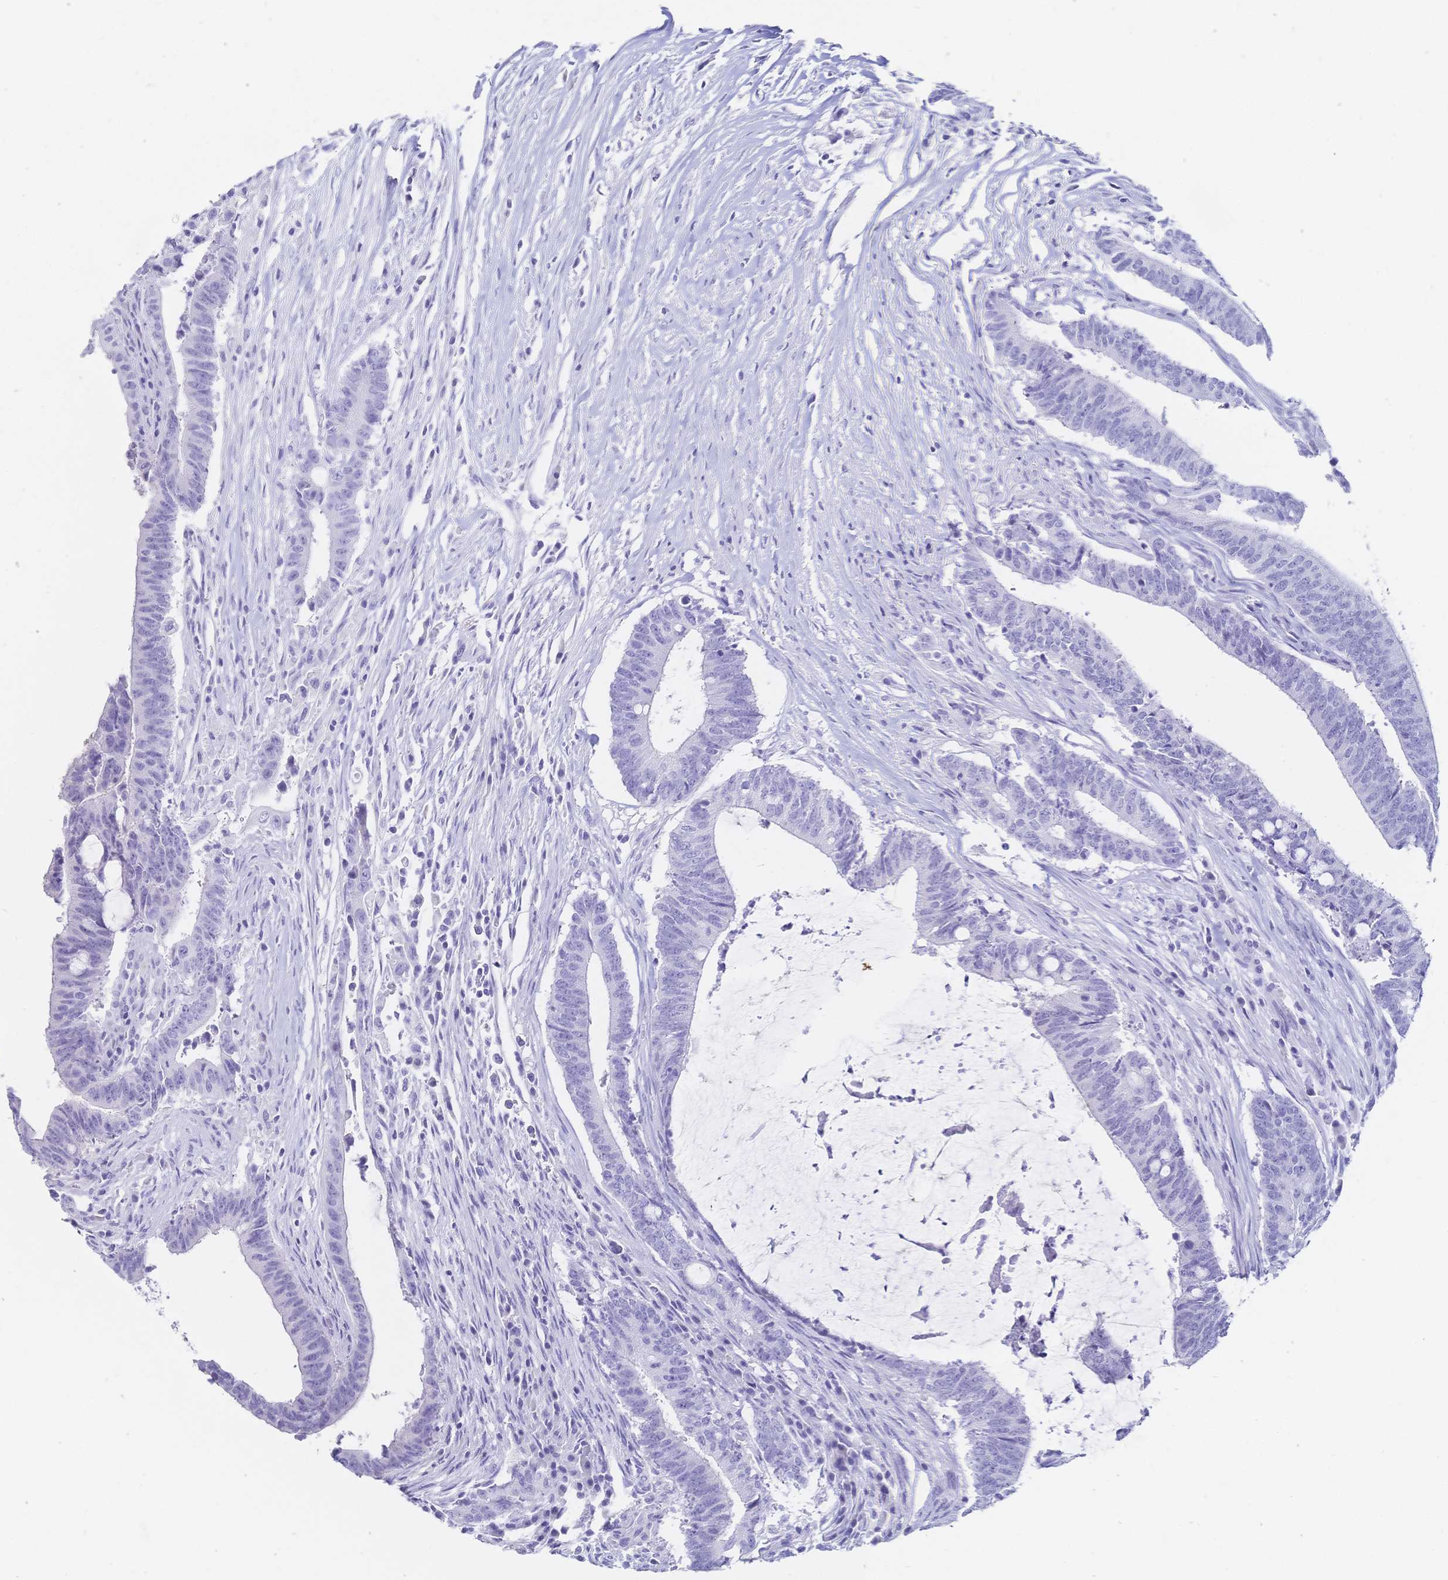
{"staining": {"intensity": "negative", "quantity": "none", "location": "none"}, "tissue": "colorectal cancer", "cell_type": "Tumor cells", "image_type": "cancer", "snomed": [{"axis": "morphology", "description": "Adenocarcinoma, NOS"}, {"axis": "topography", "description": "Colon"}], "caption": "Immunohistochemistry (IHC) micrograph of colorectal adenocarcinoma stained for a protein (brown), which demonstrates no positivity in tumor cells.", "gene": "MEP1B", "patient": {"sex": "female", "age": 43}}